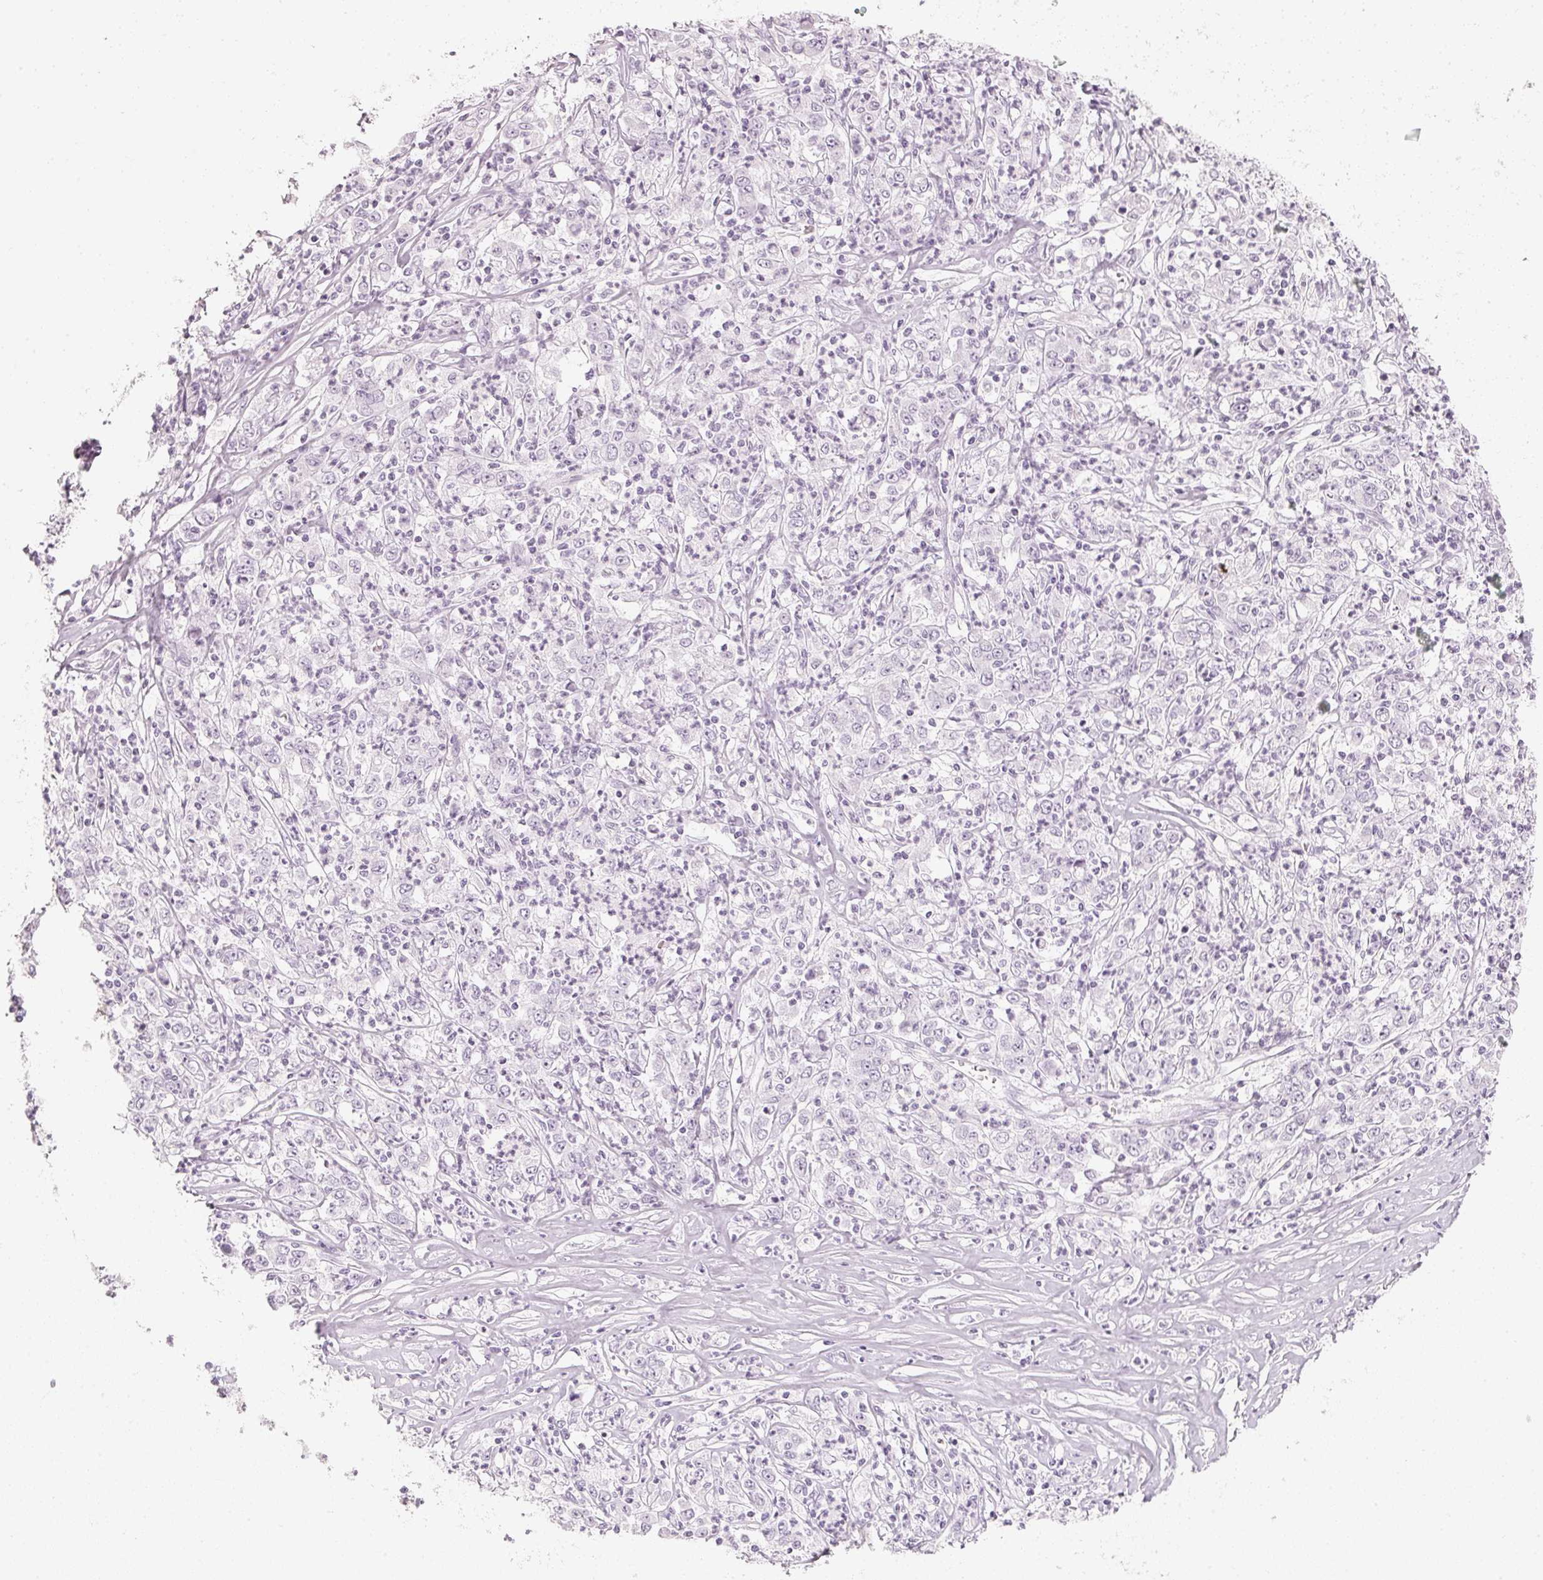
{"staining": {"intensity": "negative", "quantity": "none", "location": "none"}, "tissue": "stomach cancer", "cell_type": "Tumor cells", "image_type": "cancer", "snomed": [{"axis": "morphology", "description": "Adenocarcinoma, NOS"}, {"axis": "topography", "description": "Stomach, lower"}], "caption": "IHC of human stomach cancer reveals no expression in tumor cells.", "gene": "SLC22A8", "patient": {"sex": "female", "age": 71}}